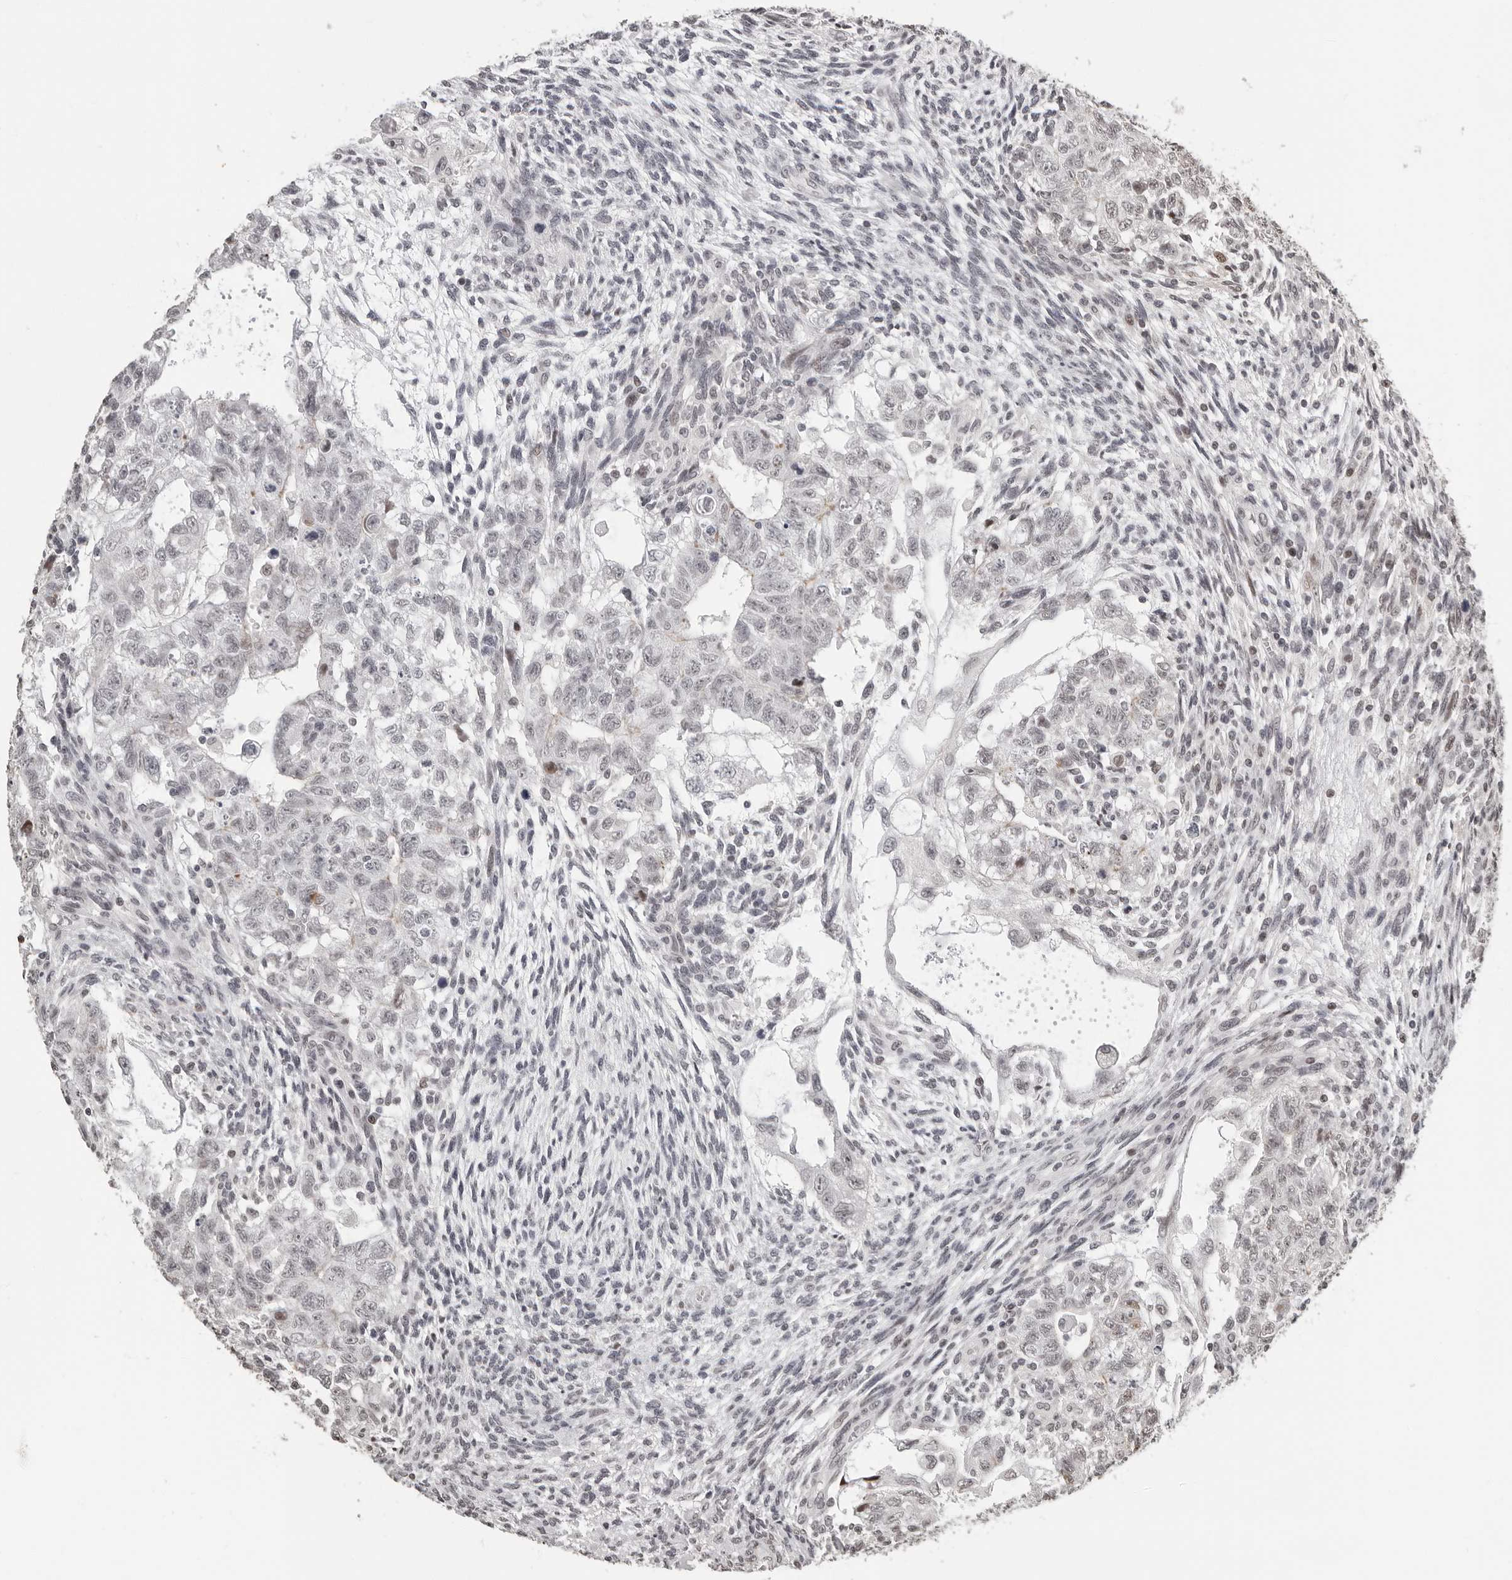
{"staining": {"intensity": "negative", "quantity": "none", "location": "none"}, "tissue": "testis cancer", "cell_type": "Tumor cells", "image_type": "cancer", "snomed": [{"axis": "morphology", "description": "Carcinoma, Embryonal, NOS"}, {"axis": "topography", "description": "Testis"}], "caption": "IHC micrograph of embryonal carcinoma (testis) stained for a protein (brown), which demonstrates no staining in tumor cells.", "gene": "ORC1", "patient": {"sex": "male", "age": 37}}